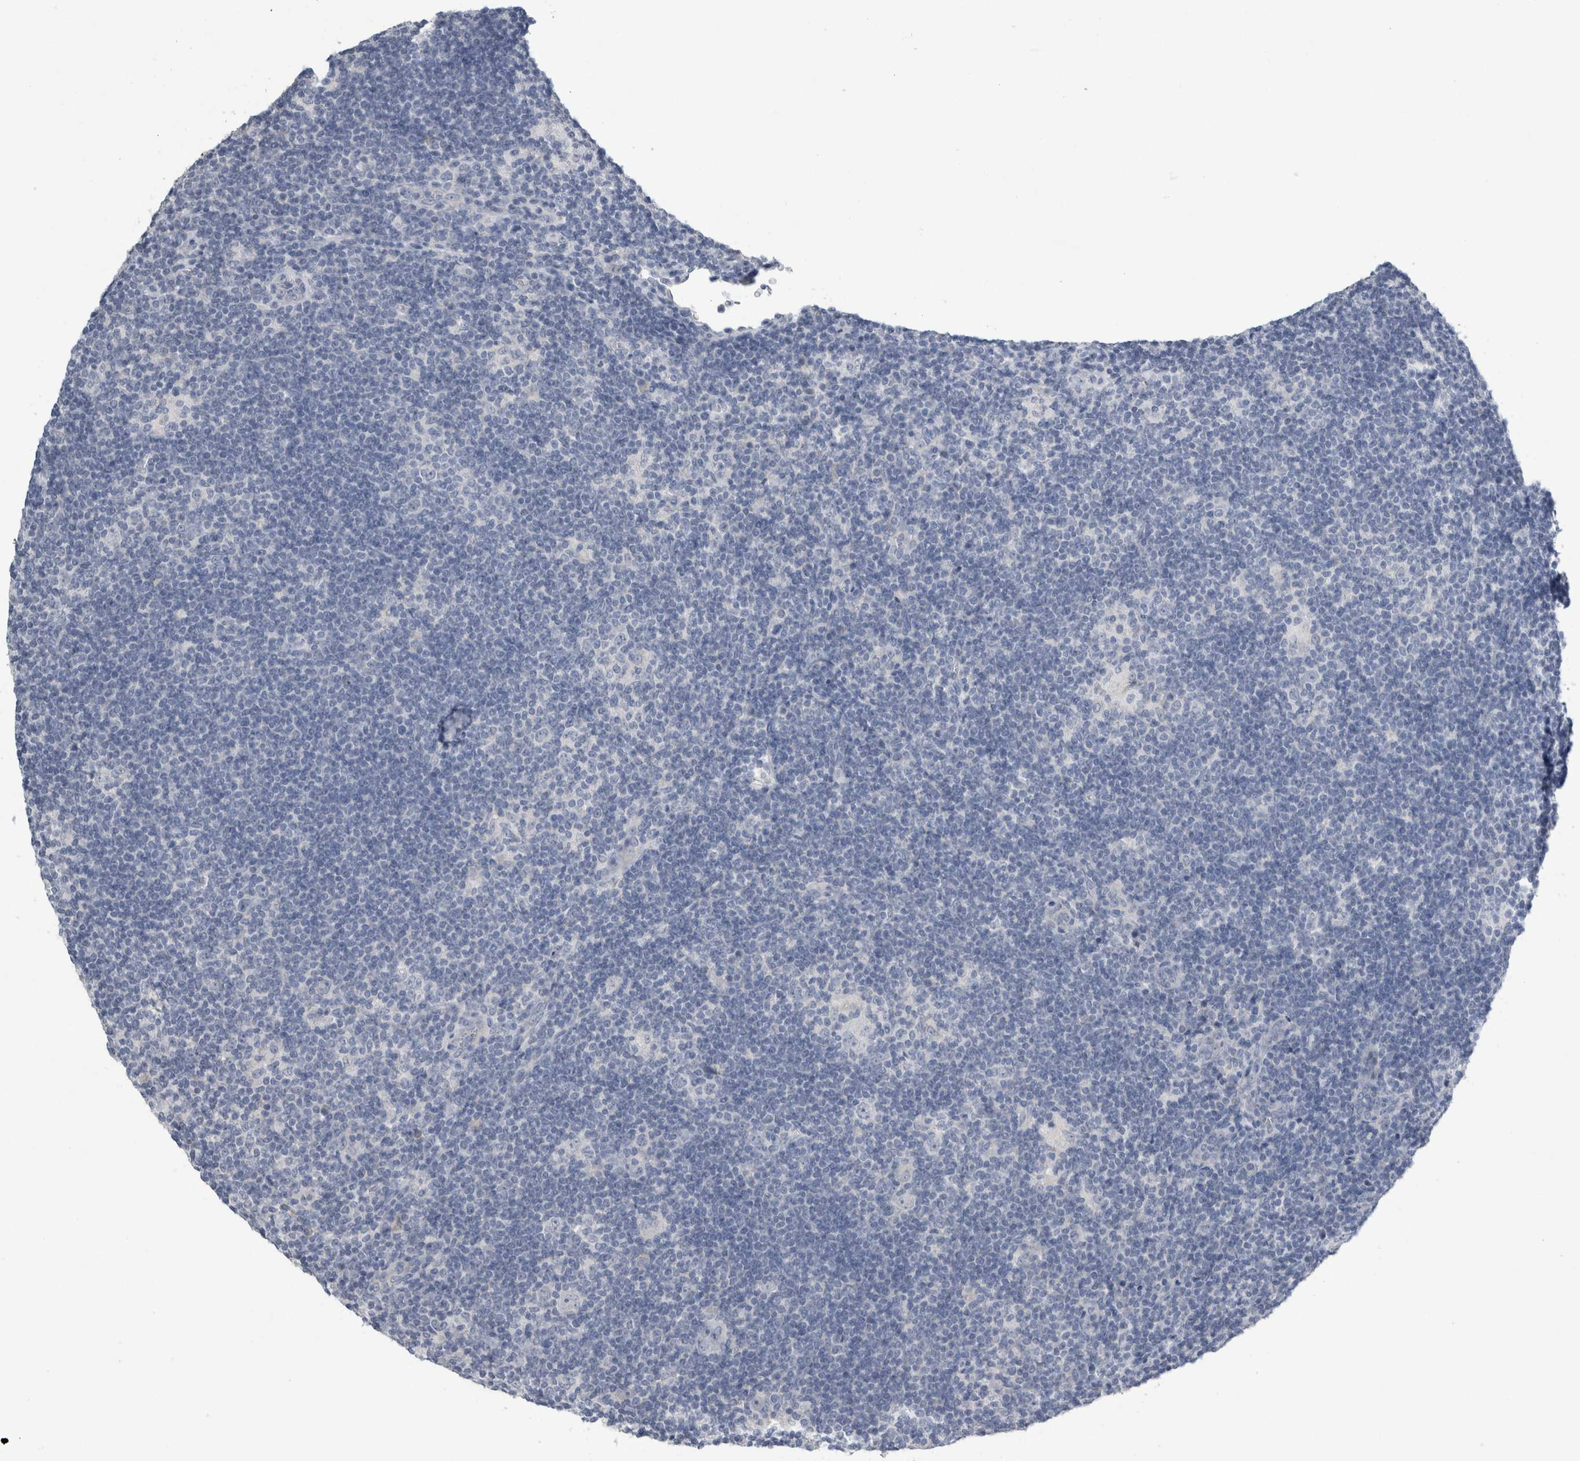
{"staining": {"intensity": "negative", "quantity": "none", "location": "none"}, "tissue": "lymphoma", "cell_type": "Tumor cells", "image_type": "cancer", "snomed": [{"axis": "morphology", "description": "Hodgkin's disease, NOS"}, {"axis": "topography", "description": "Lymph node"}], "caption": "The immunohistochemistry photomicrograph has no significant positivity in tumor cells of Hodgkin's disease tissue.", "gene": "NEFM", "patient": {"sex": "female", "age": 57}}